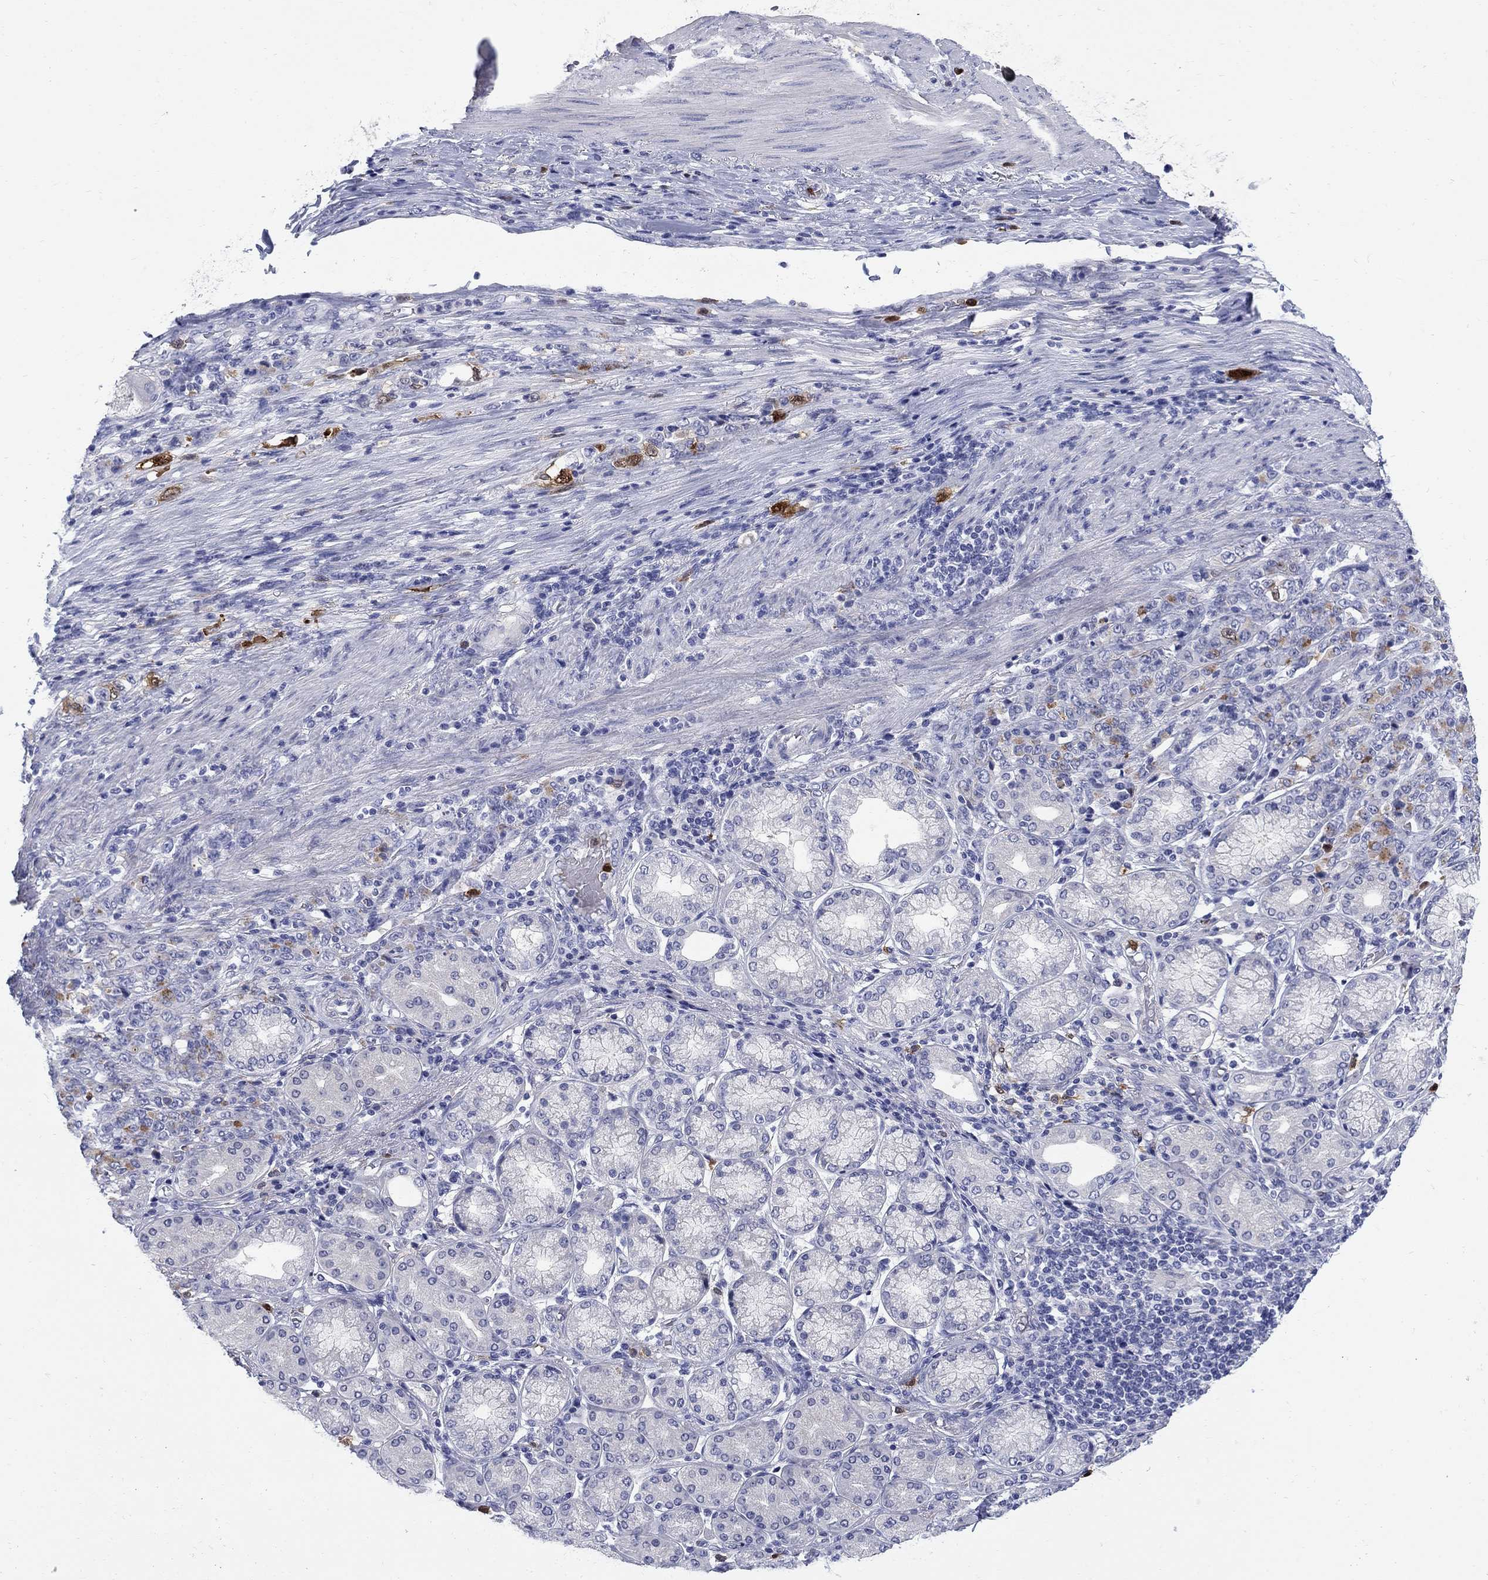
{"staining": {"intensity": "moderate", "quantity": "25%-75%", "location": "cytoplasmic/membranous"}, "tissue": "stomach cancer", "cell_type": "Tumor cells", "image_type": "cancer", "snomed": [{"axis": "morphology", "description": "Normal tissue, NOS"}, {"axis": "morphology", "description": "Adenocarcinoma, NOS"}, {"axis": "topography", "description": "Stomach"}], "caption": "The immunohistochemical stain shows moderate cytoplasmic/membranous expression in tumor cells of adenocarcinoma (stomach) tissue.", "gene": "SERPINB2", "patient": {"sex": "female", "age": 79}}